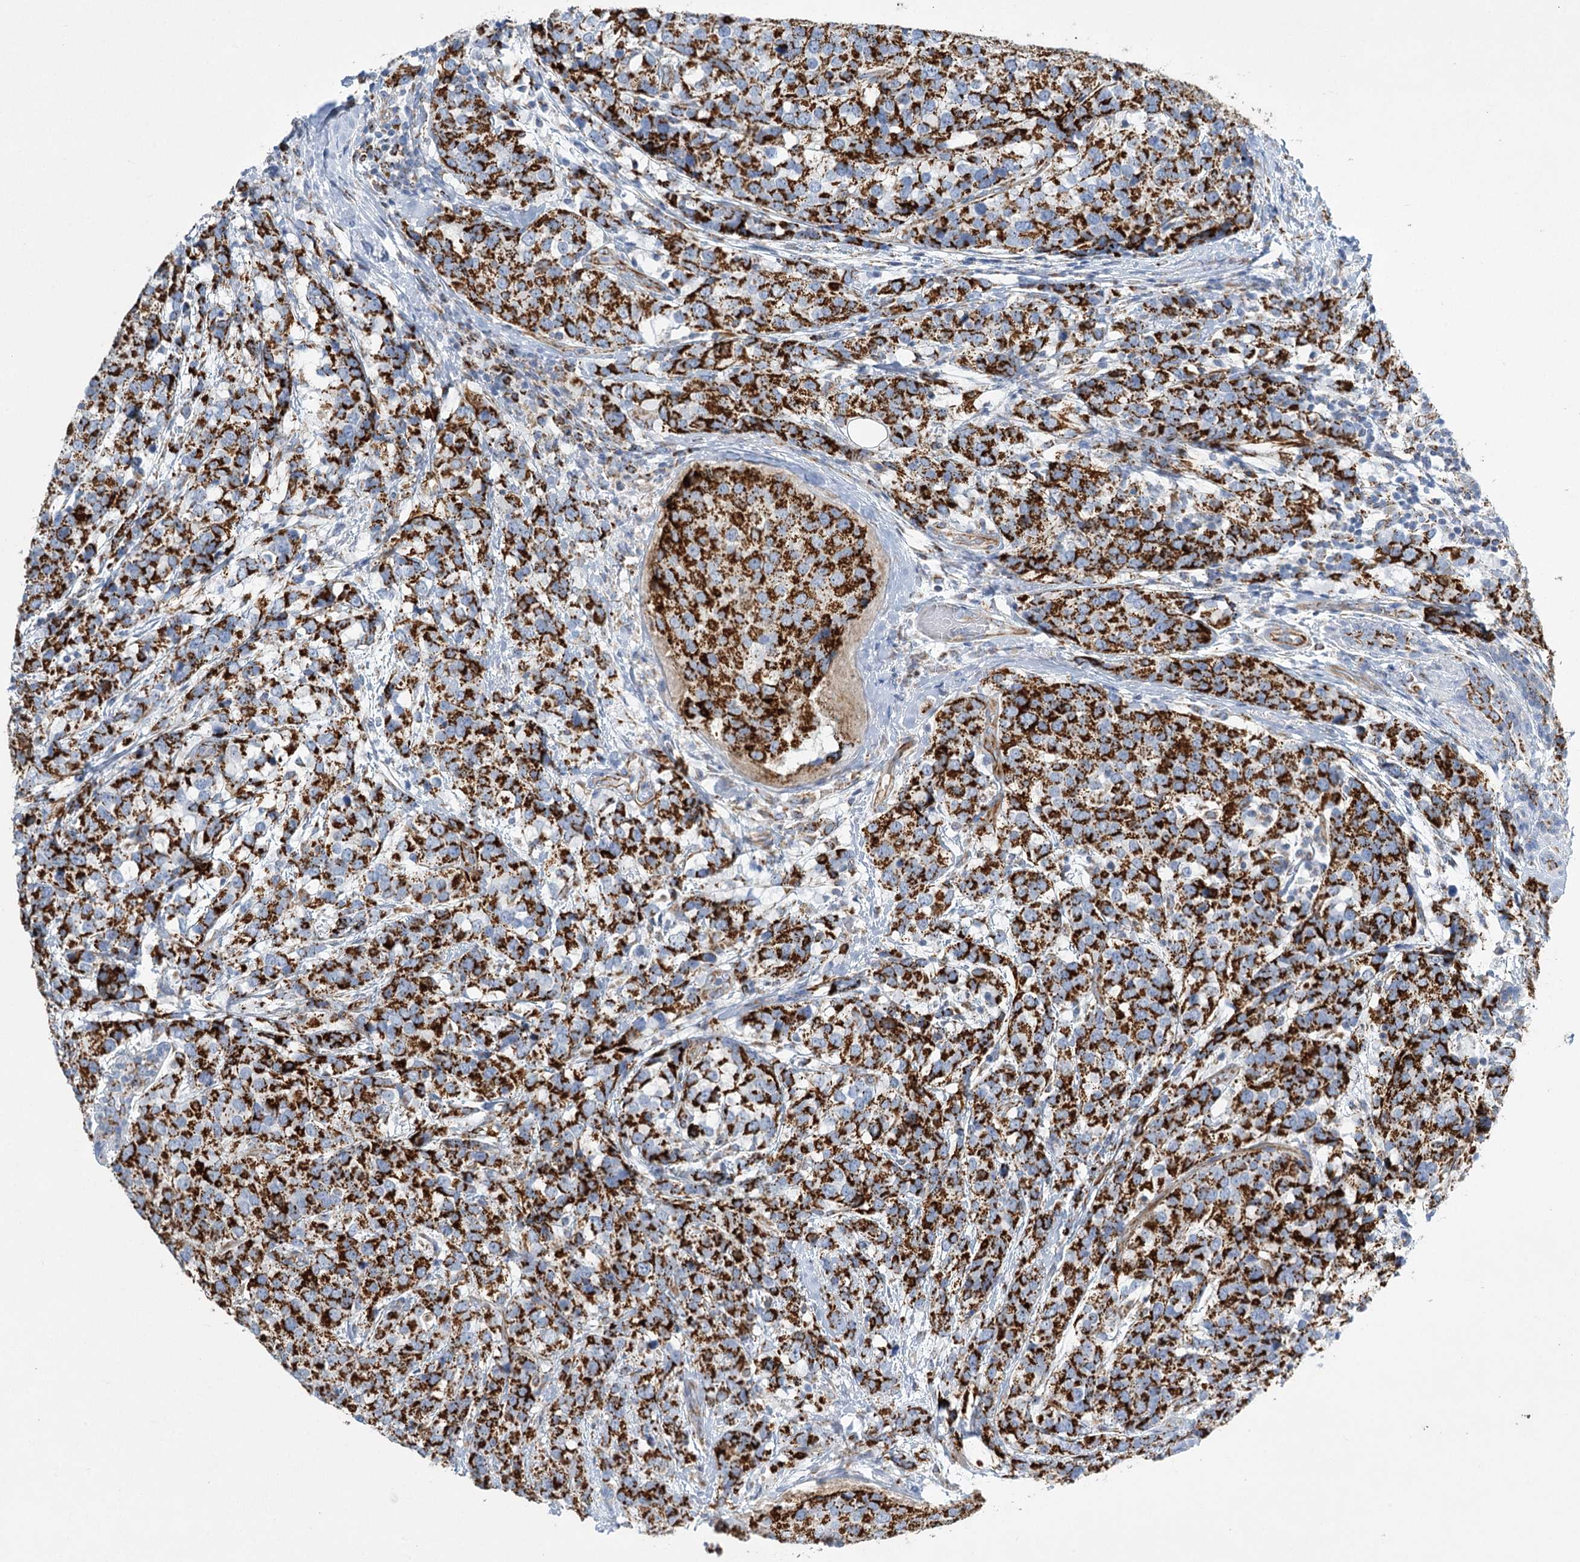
{"staining": {"intensity": "strong", "quantity": ">75%", "location": "cytoplasmic/membranous"}, "tissue": "breast cancer", "cell_type": "Tumor cells", "image_type": "cancer", "snomed": [{"axis": "morphology", "description": "Lobular carcinoma"}, {"axis": "topography", "description": "Breast"}], "caption": "Immunohistochemistry (IHC) staining of lobular carcinoma (breast), which shows high levels of strong cytoplasmic/membranous staining in about >75% of tumor cells indicating strong cytoplasmic/membranous protein staining. The staining was performed using DAB (brown) for protein detection and nuclei were counterstained in hematoxylin (blue).", "gene": "DHTKD1", "patient": {"sex": "female", "age": 59}}